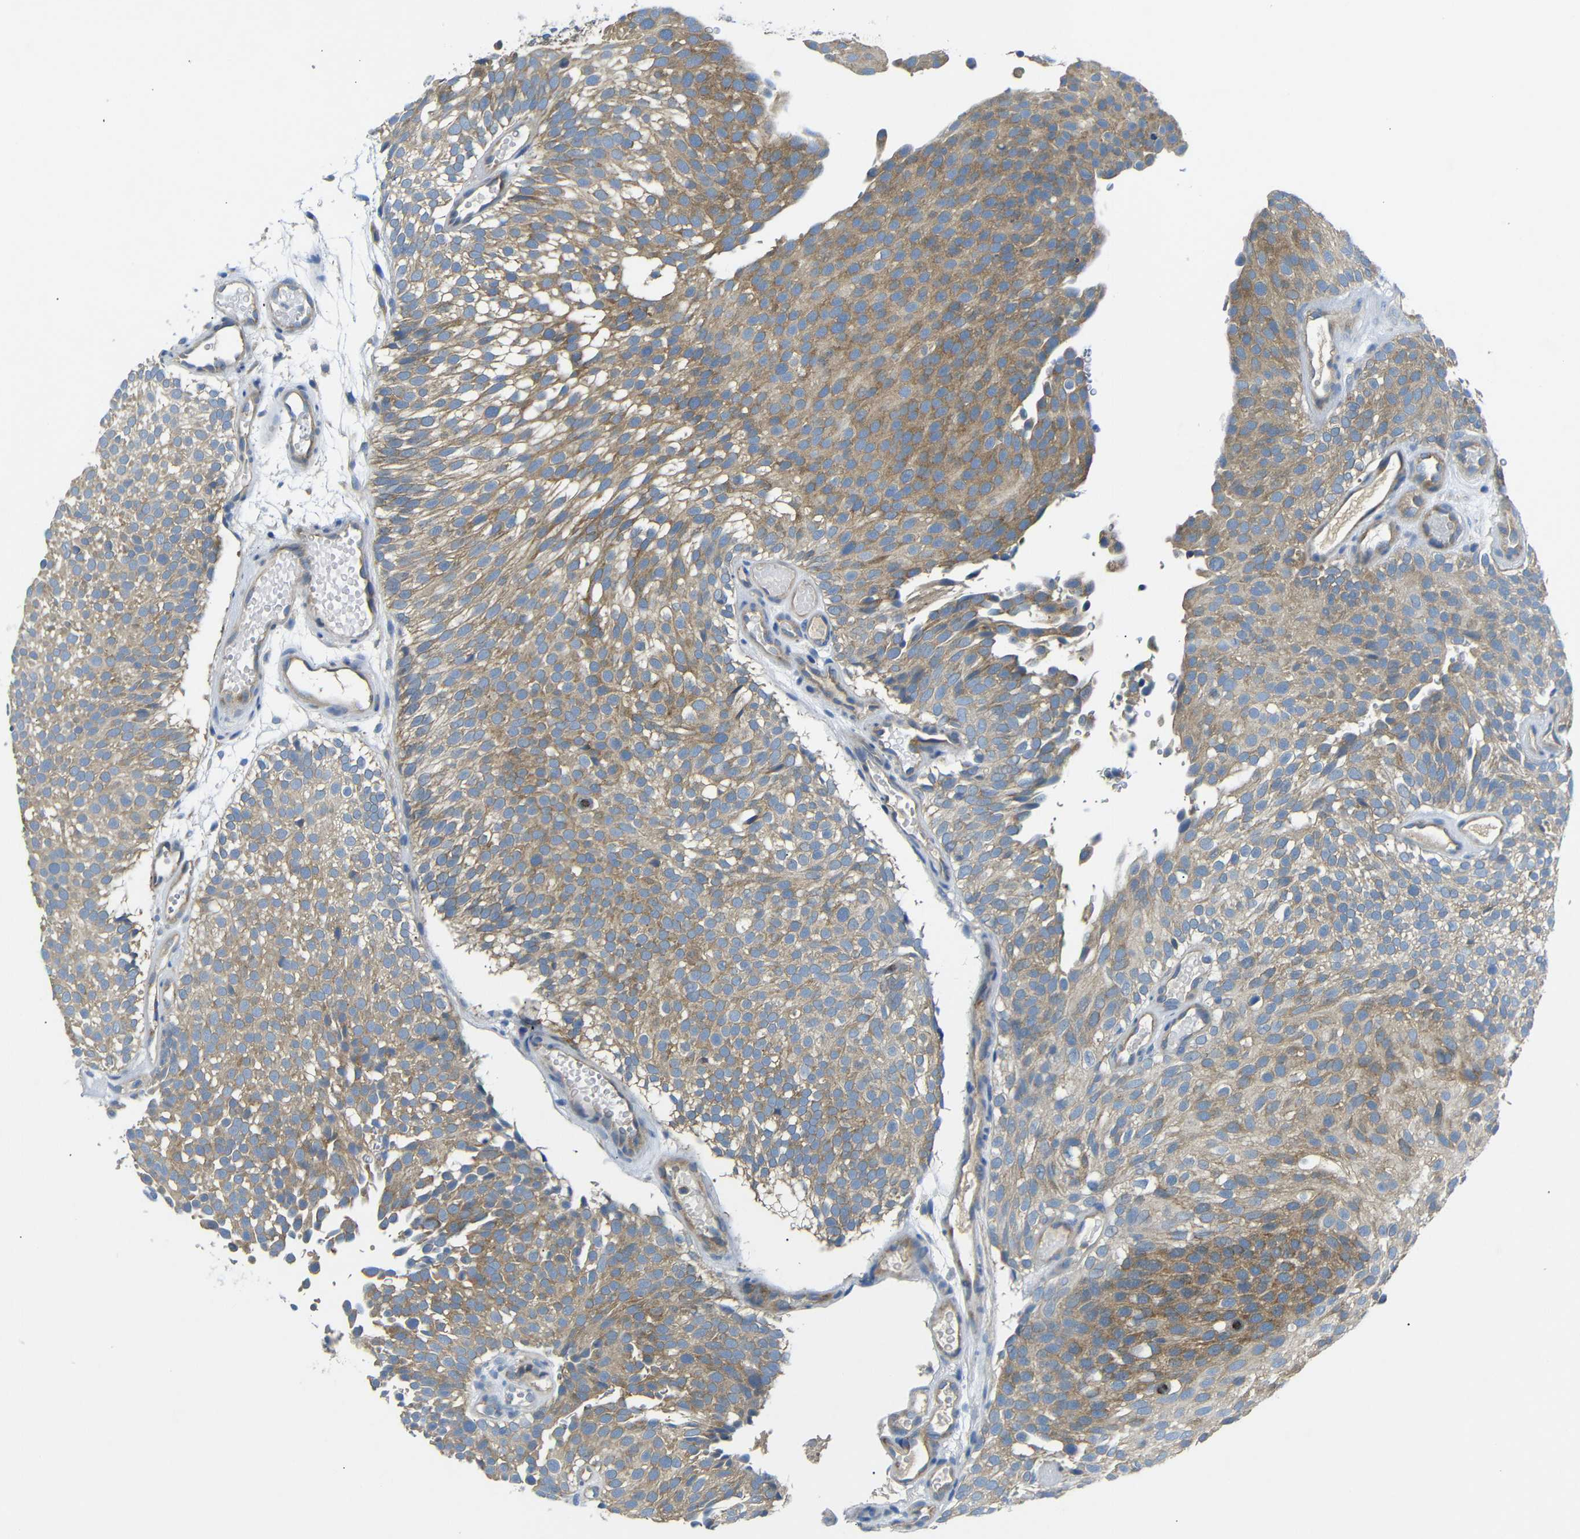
{"staining": {"intensity": "moderate", "quantity": ">75%", "location": "cytoplasmic/membranous"}, "tissue": "urothelial cancer", "cell_type": "Tumor cells", "image_type": "cancer", "snomed": [{"axis": "morphology", "description": "Urothelial carcinoma, Low grade"}, {"axis": "topography", "description": "Urinary bladder"}], "caption": "Immunohistochemistry (DAB) staining of human urothelial cancer reveals moderate cytoplasmic/membranous protein expression in about >75% of tumor cells.", "gene": "DCP1A", "patient": {"sex": "male", "age": 78}}